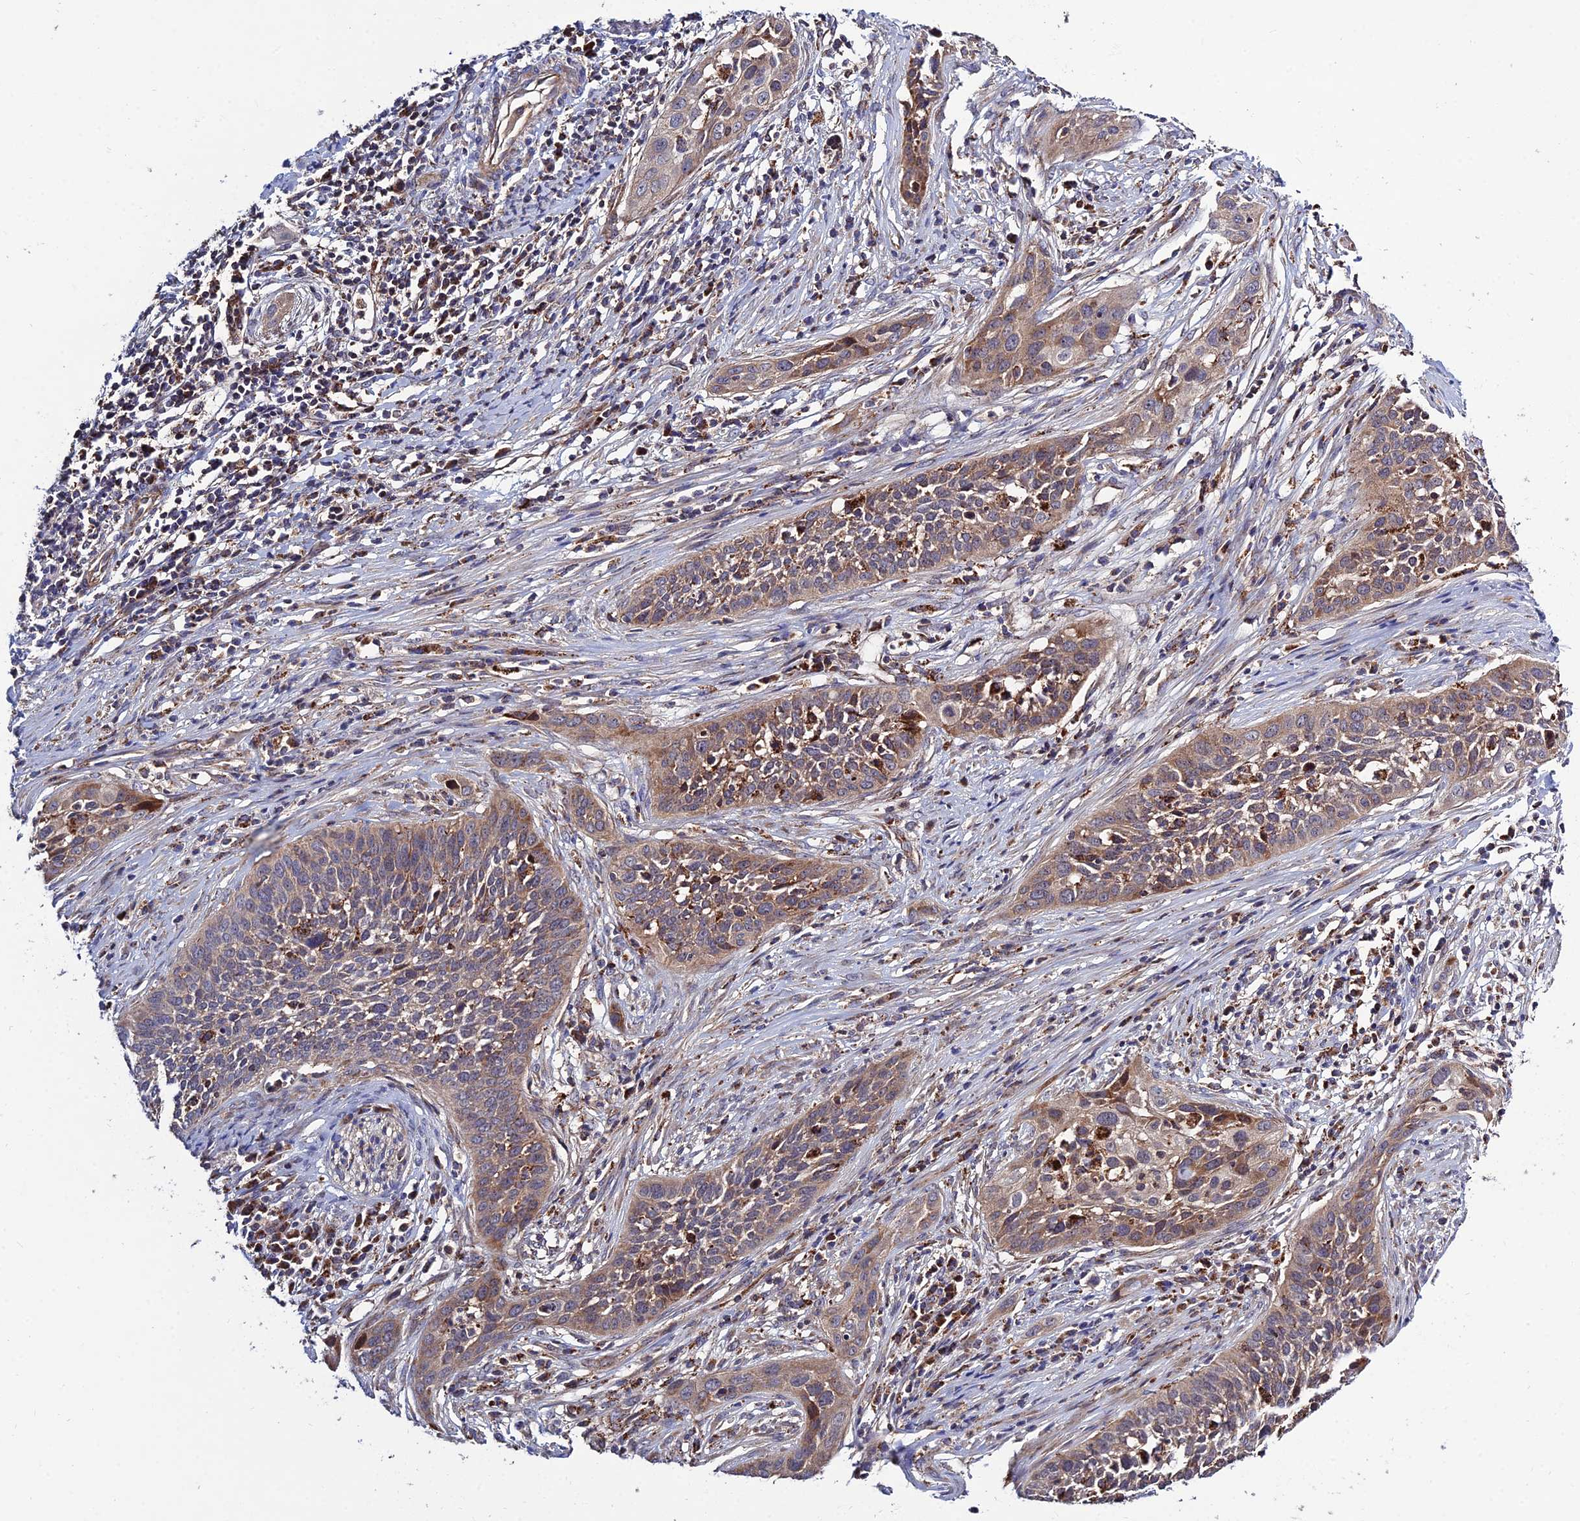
{"staining": {"intensity": "weak", "quantity": "25%-75%", "location": "cytoplasmic/membranous"}, "tissue": "cervical cancer", "cell_type": "Tumor cells", "image_type": "cancer", "snomed": [{"axis": "morphology", "description": "Squamous cell carcinoma, NOS"}, {"axis": "topography", "description": "Cervix"}], "caption": "Protein positivity by immunohistochemistry exhibits weak cytoplasmic/membranous staining in about 25%-75% of tumor cells in cervical cancer (squamous cell carcinoma).", "gene": "RIC8B", "patient": {"sex": "female", "age": 34}}